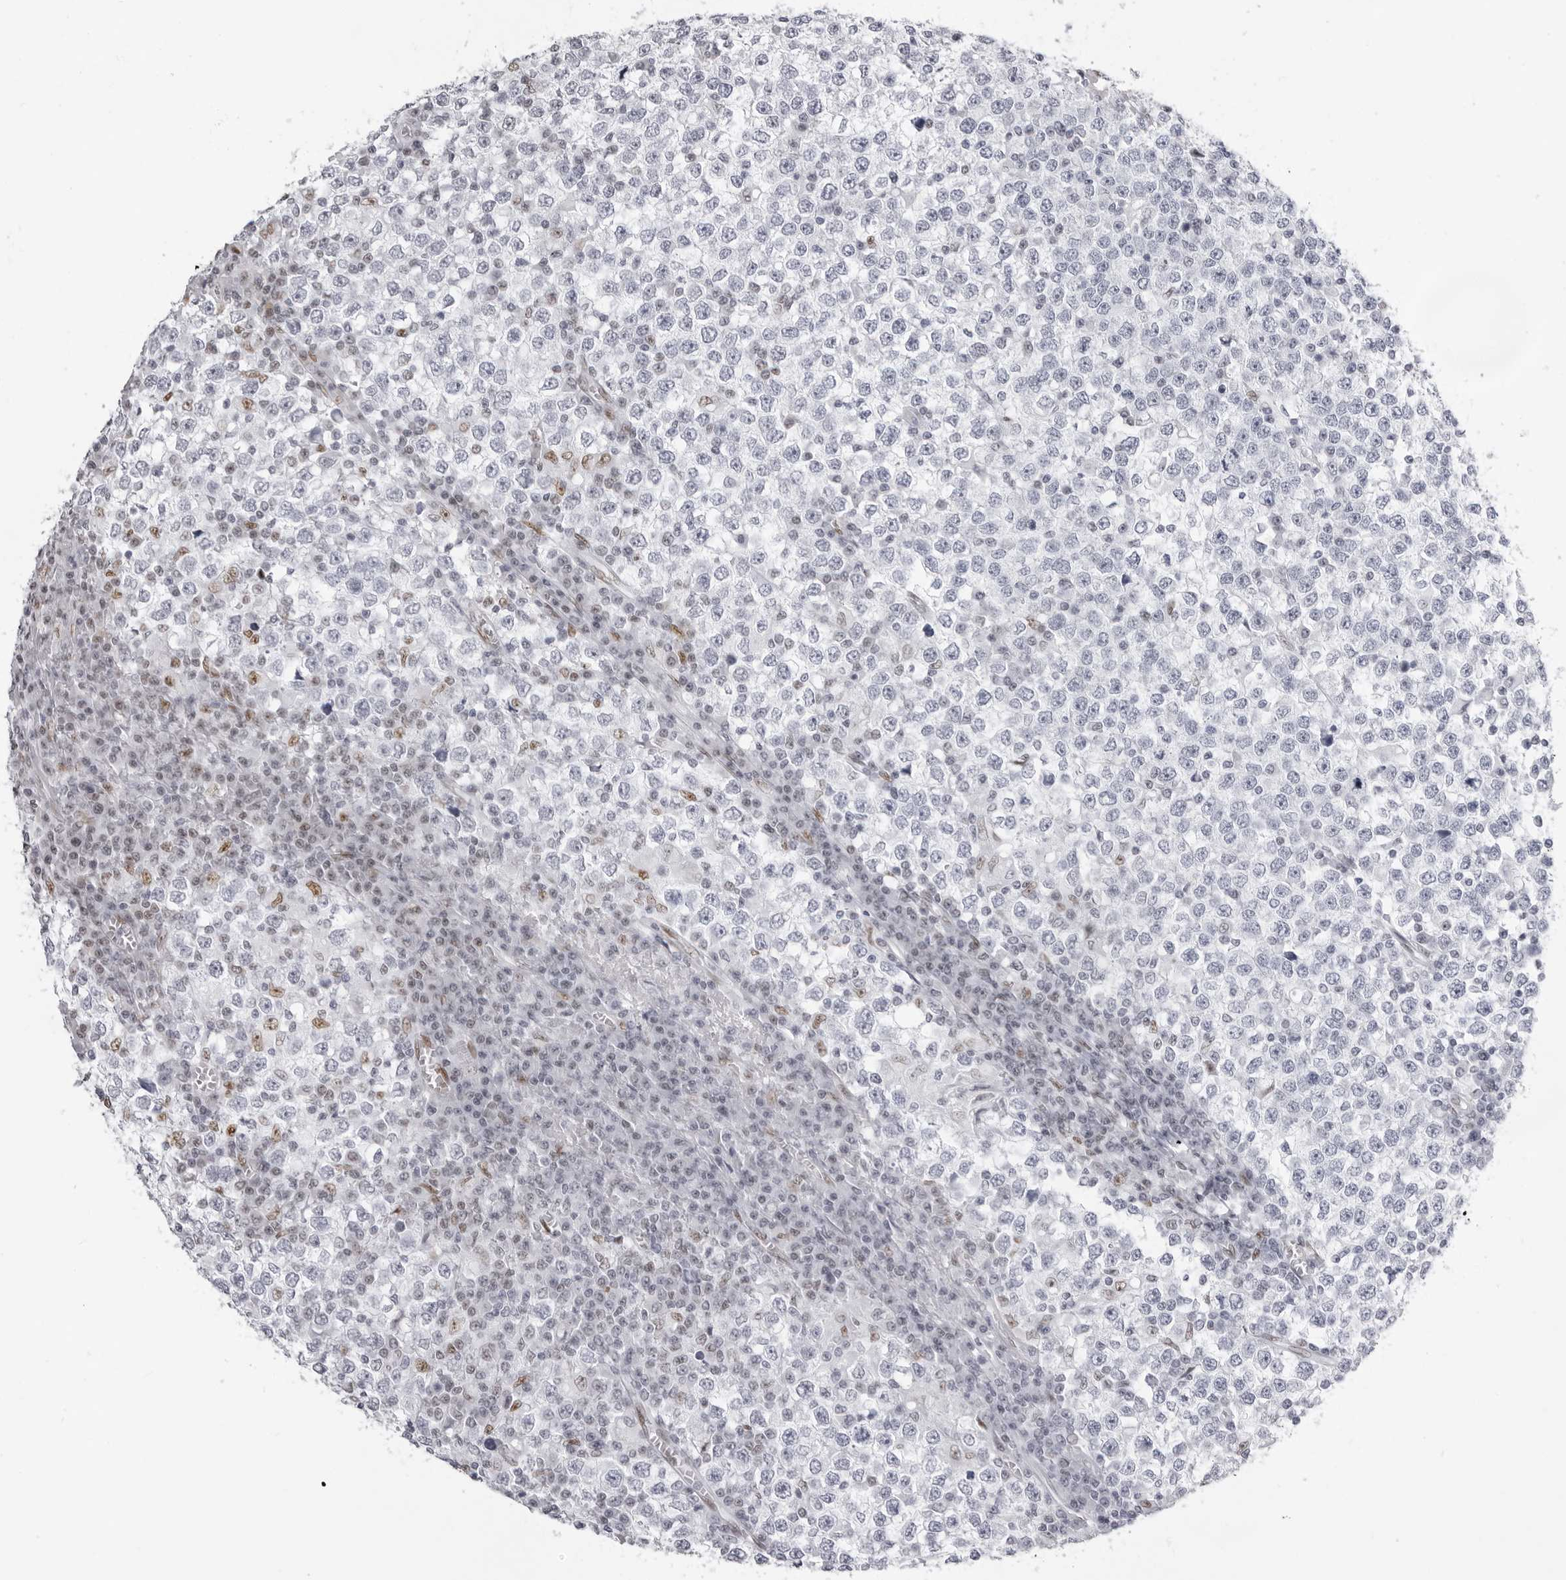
{"staining": {"intensity": "negative", "quantity": "none", "location": "none"}, "tissue": "testis cancer", "cell_type": "Tumor cells", "image_type": "cancer", "snomed": [{"axis": "morphology", "description": "Seminoma, NOS"}, {"axis": "topography", "description": "Testis"}], "caption": "Testis cancer (seminoma) was stained to show a protein in brown. There is no significant positivity in tumor cells.", "gene": "IRF2BP2", "patient": {"sex": "male", "age": 65}}